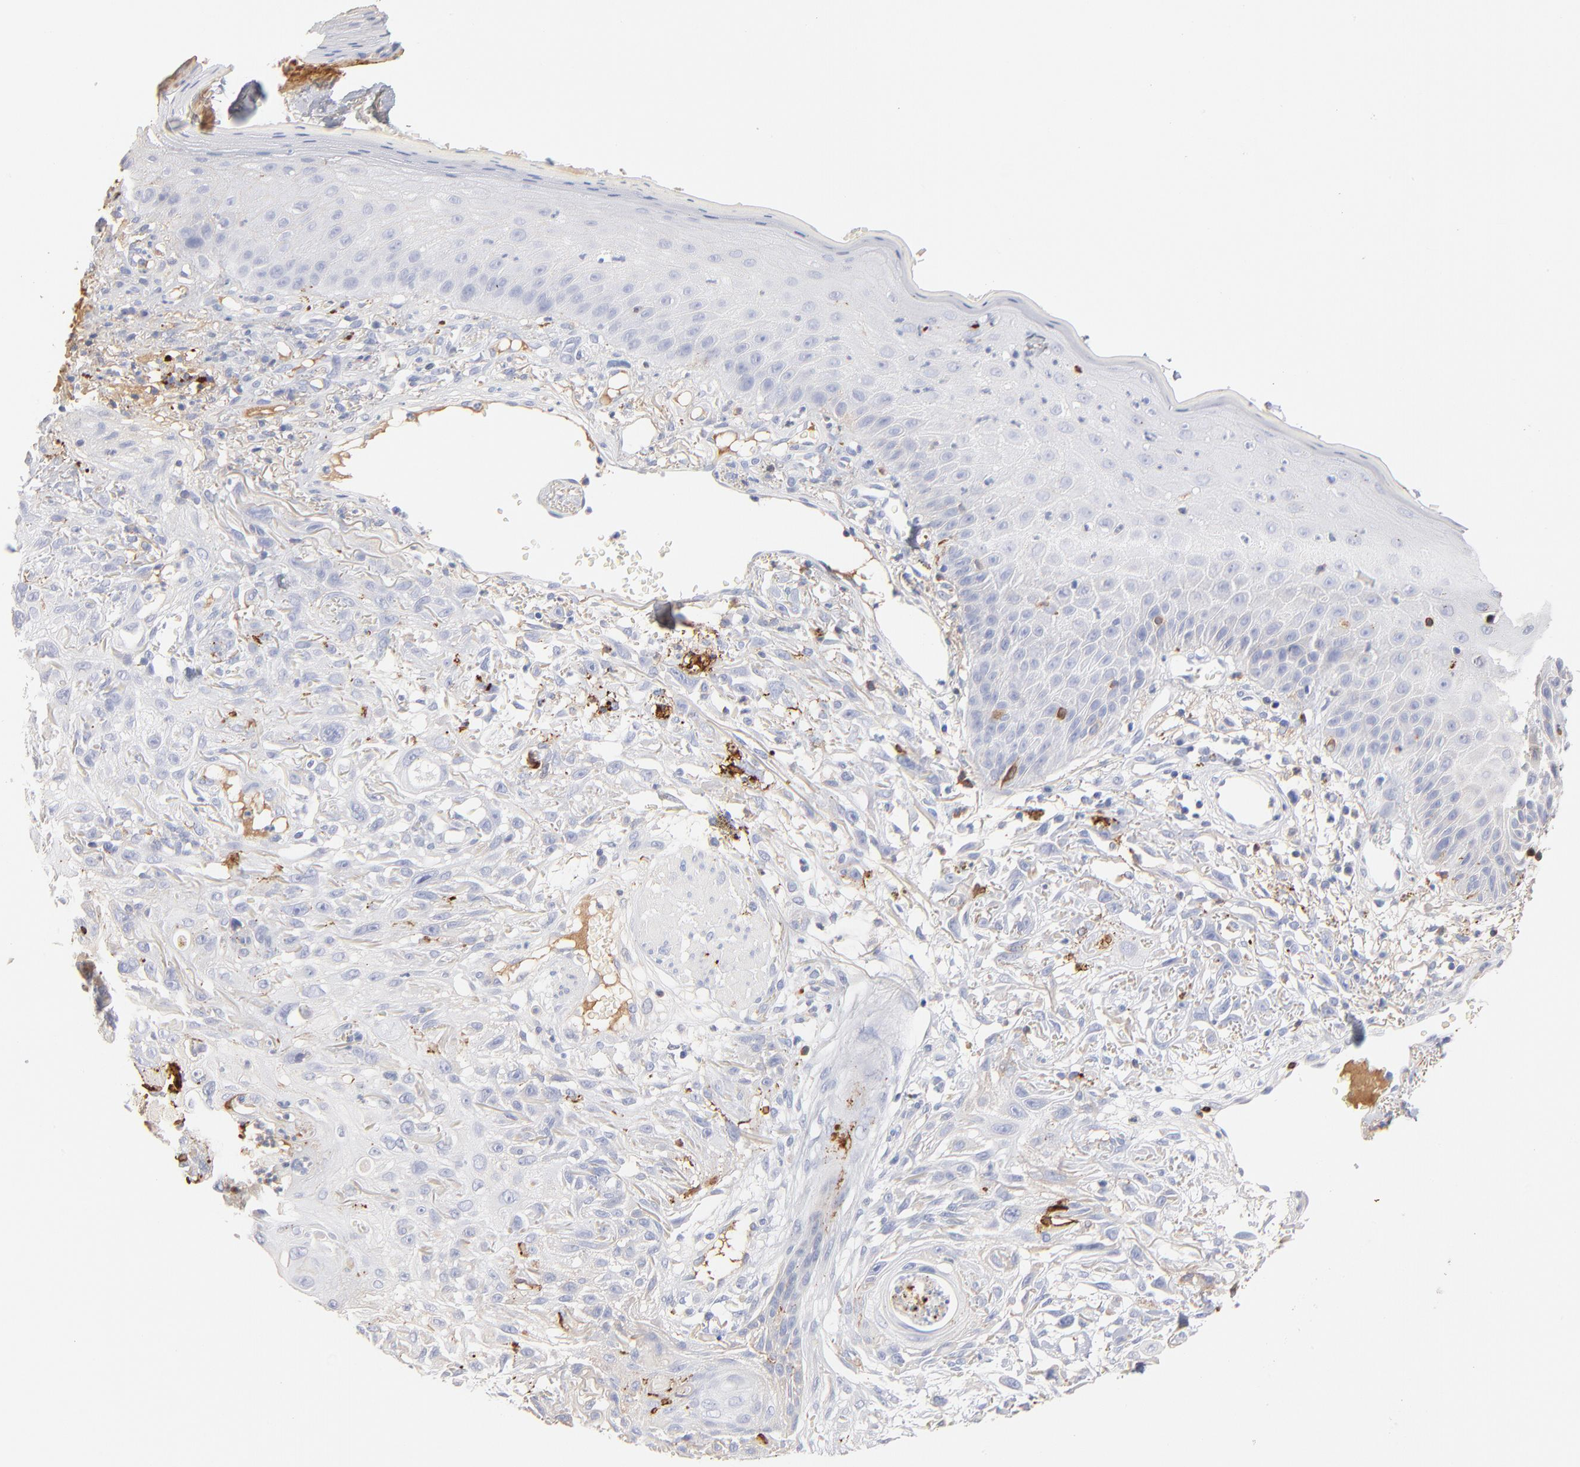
{"staining": {"intensity": "negative", "quantity": "none", "location": "none"}, "tissue": "skin cancer", "cell_type": "Tumor cells", "image_type": "cancer", "snomed": [{"axis": "morphology", "description": "Squamous cell carcinoma, NOS"}, {"axis": "topography", "description": "Skin"}], "caption": "The micrograph displays no significant expression in tumor cells of skin cancer (squamous cell carcinoma).", "gene": "APOH", "patient": {"sex": "female", "age": 59}}